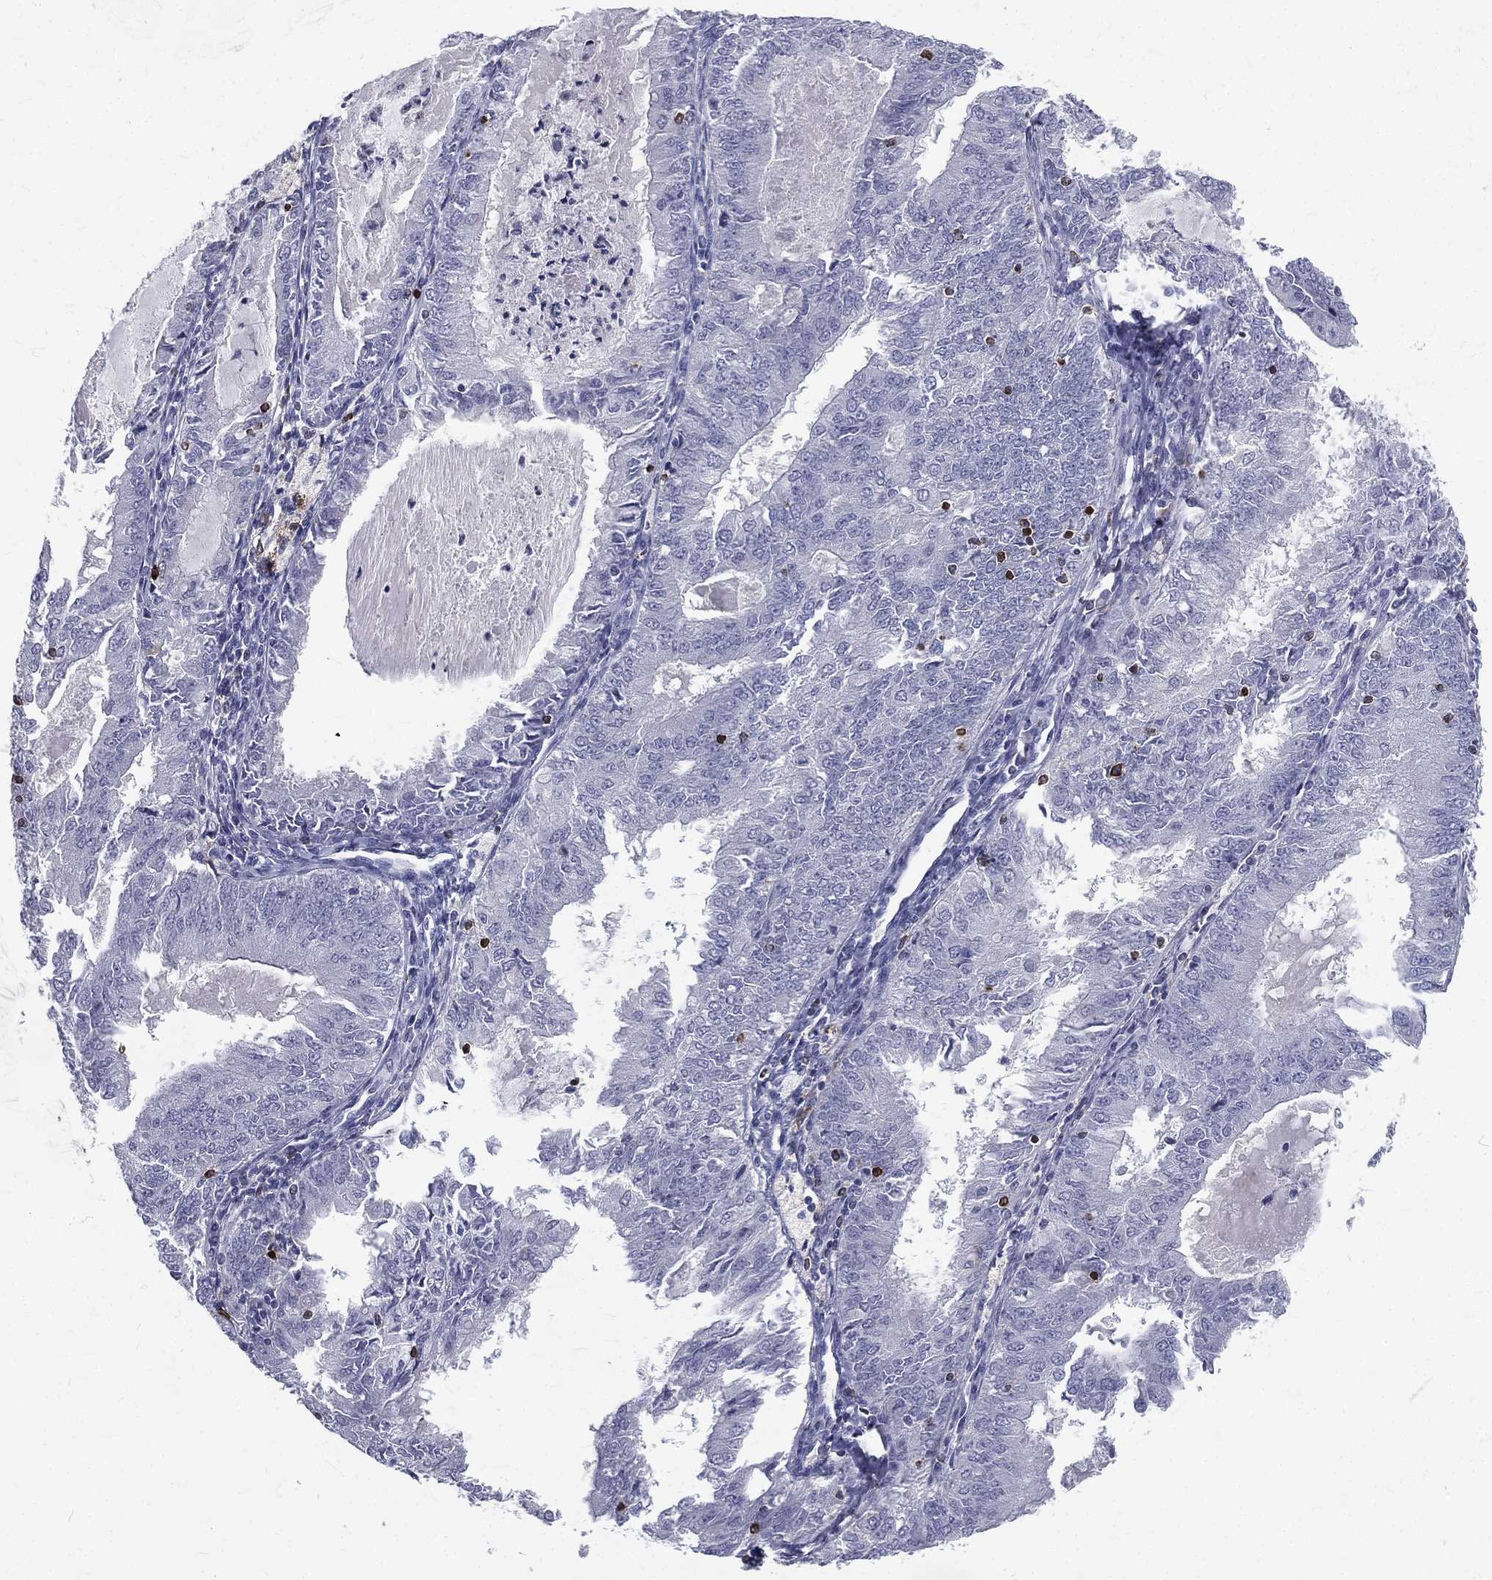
{"staining": {"intensity": "negative", "quantity": "none", "location": "none"}, "tissue": "endometrial cancer", "cell_type": "Tumor cells", "image_type": "cancer", "snomed": [{"axis": "morphology", "description": "Adenocarcinoma, NOS"}, {"axis": "topography", "description": "Endometrium"}], "caption": "Image shows no significant protein positivity in tumor cells of adenocarcinoma (endometrial).", "gene": "CTSW", "patient": {"sex": "female", "age": 57}}